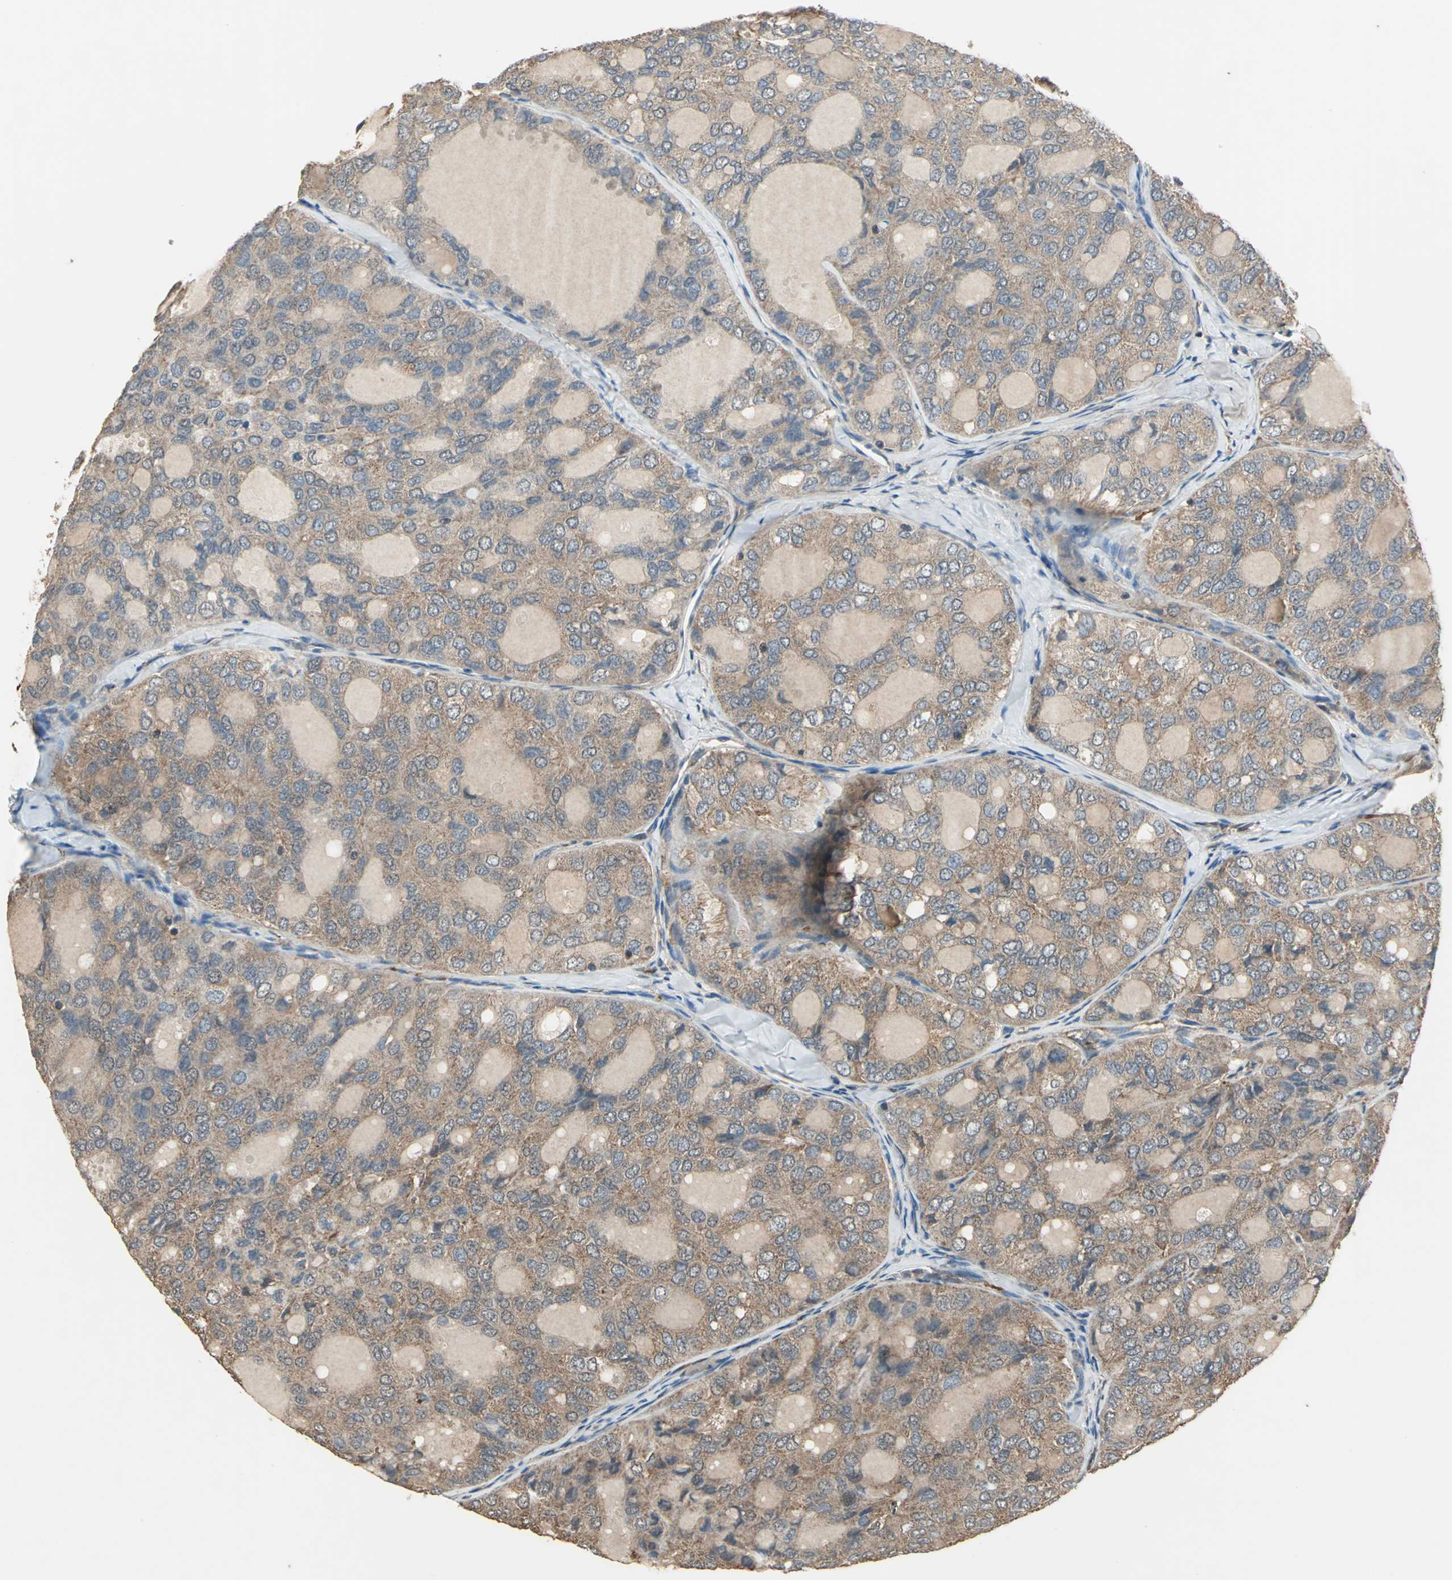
{"staining": {"intensity": "moderate", "quantity": ">75%", "location": "cytoplasmic/membranous"}, "tissue": "thyroid cancer", "cell_type": "Tumor cells", "image_type": "cancer", "snomed": [{"axis": "morphology", "description": "Follicular adenoma carcinoma, NOS"}, {"axis": "topography", "description": "Thyroid gland"}], "caption": "Immunohistochemical staining of human thyroid follicular adenoma carcinoma displays moderate cytoplasmic/membranous protein staining in approximately >75% of tumor cells. The protein is shown in brown color, while the nuclei are stained blue.", "gene": "POLRMT", "patient": {"sex": "male", "age": 75}}